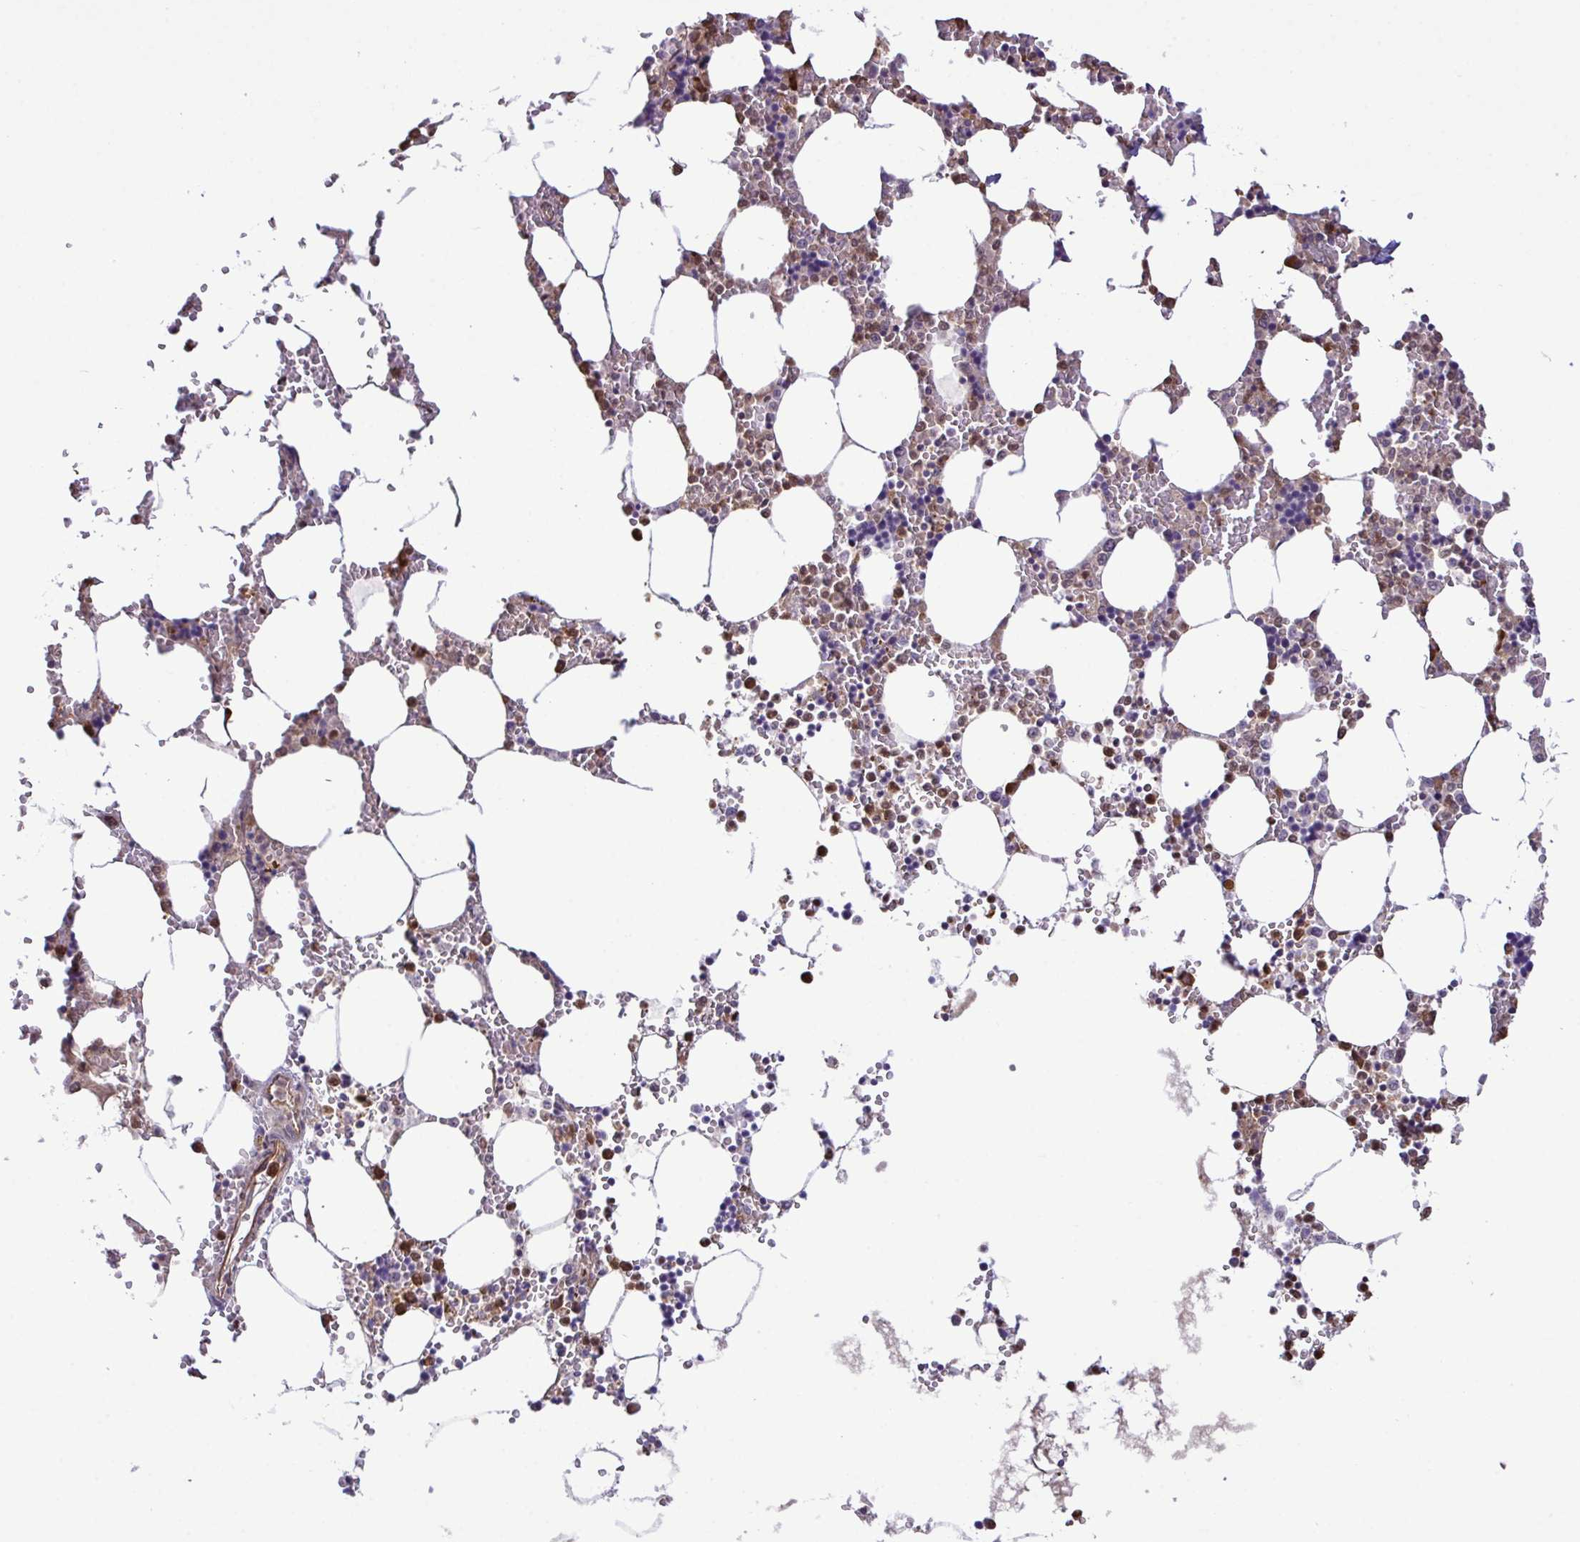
{"staining": {"intensity": "strong", "quantity": "<25%", "location": "cytoplasmic/membranous,nuclear"}, "tissue": "bone marrow", "cell_type": "Hematopoietic cells", "image_type": "normal", "snomed": [{"axis": "morphology", "description": "Normal tissue, NOS"}, {"axis": "topography", "description": "Bone marrow"}], "caption": "A medium amount of strong cytoplasmic/membranous,nuclear expression is seen in approximately <25% of hematopoietic cells in unremarkable bone marrow.", "gene": "CMPK1", "patient": {"sex": "male", "age": 64}}